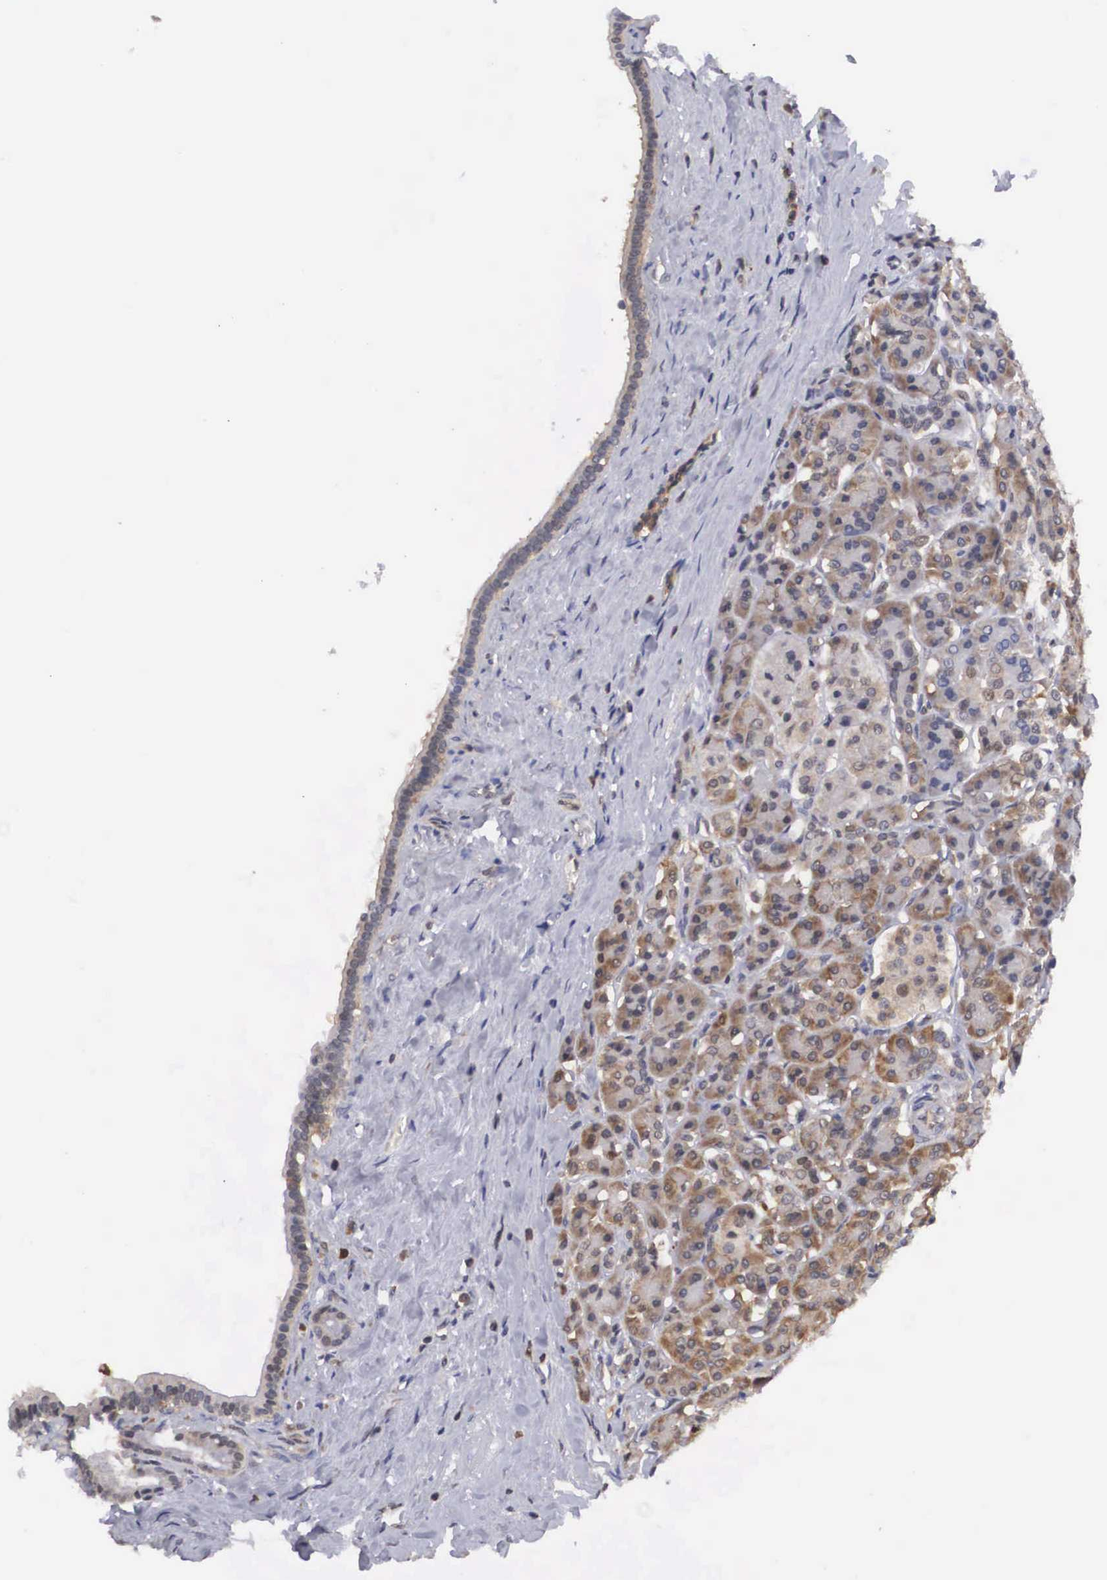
{"staining": {"intensity": "strong", "quantity": "25%-75%", "location": "cytoplasmic/membranous,nuclear"}, "tissue": "pancreas", "cell_type": "Exocrine glandular cells", "image_type": "normal", "snomed": [{"axis": "morphology", "description": "Normal tissue, NOS"}, {"axis": "topography", "description": "Lymph node"}, {"axis": "topography", "description": "Pancreas"}], "caption": "Protein staining by immunohistochemistry reveals strong cytoplasmic/membranous,nuclear positivity in about 25%-75% of exocrine glandular cells in normal pancreas. Nuclei are stained in blue.", "gene": "ADSL", "patient": {"sex": "male", "age": 59}}